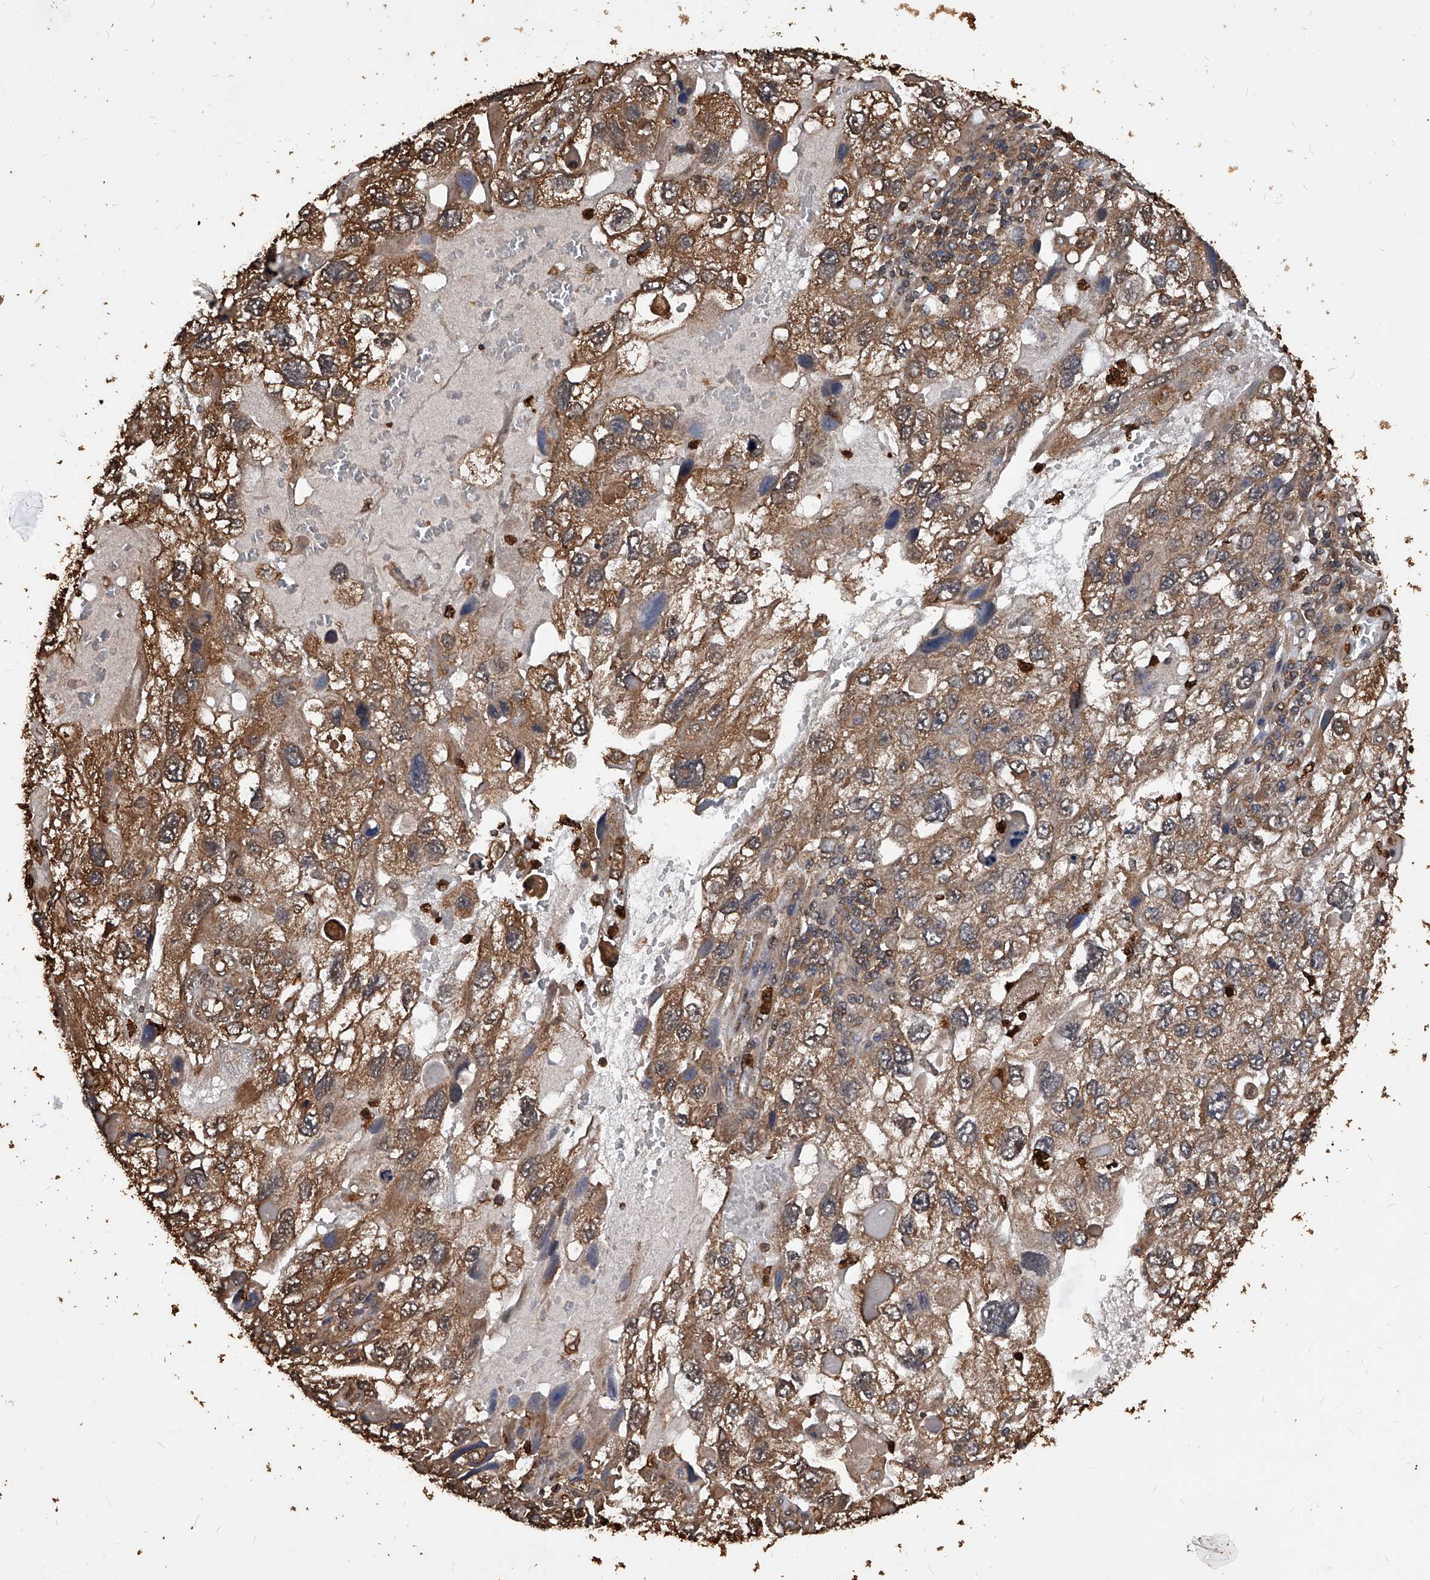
{"staining": {"intensity": "moderate", "quantity": ">75%", "location": "cytoplasmic/membranous"}, "tissue": "endometrial cancer", "cell_type": "Tumor cells", "image_type": "cancer", "snomed": [{"axis": "morphology", "description": "Adenocarcinoma, NOS"}, {"axis": "topography", "description": "Endometrium"}], "caption": "Moderate cytoplasmic/membranous protein expression is appreciated in about >75% of tumor cells in endometrial cancer.", "gene": "UCP2", "patient": {"sex": "female", "age": 49}}